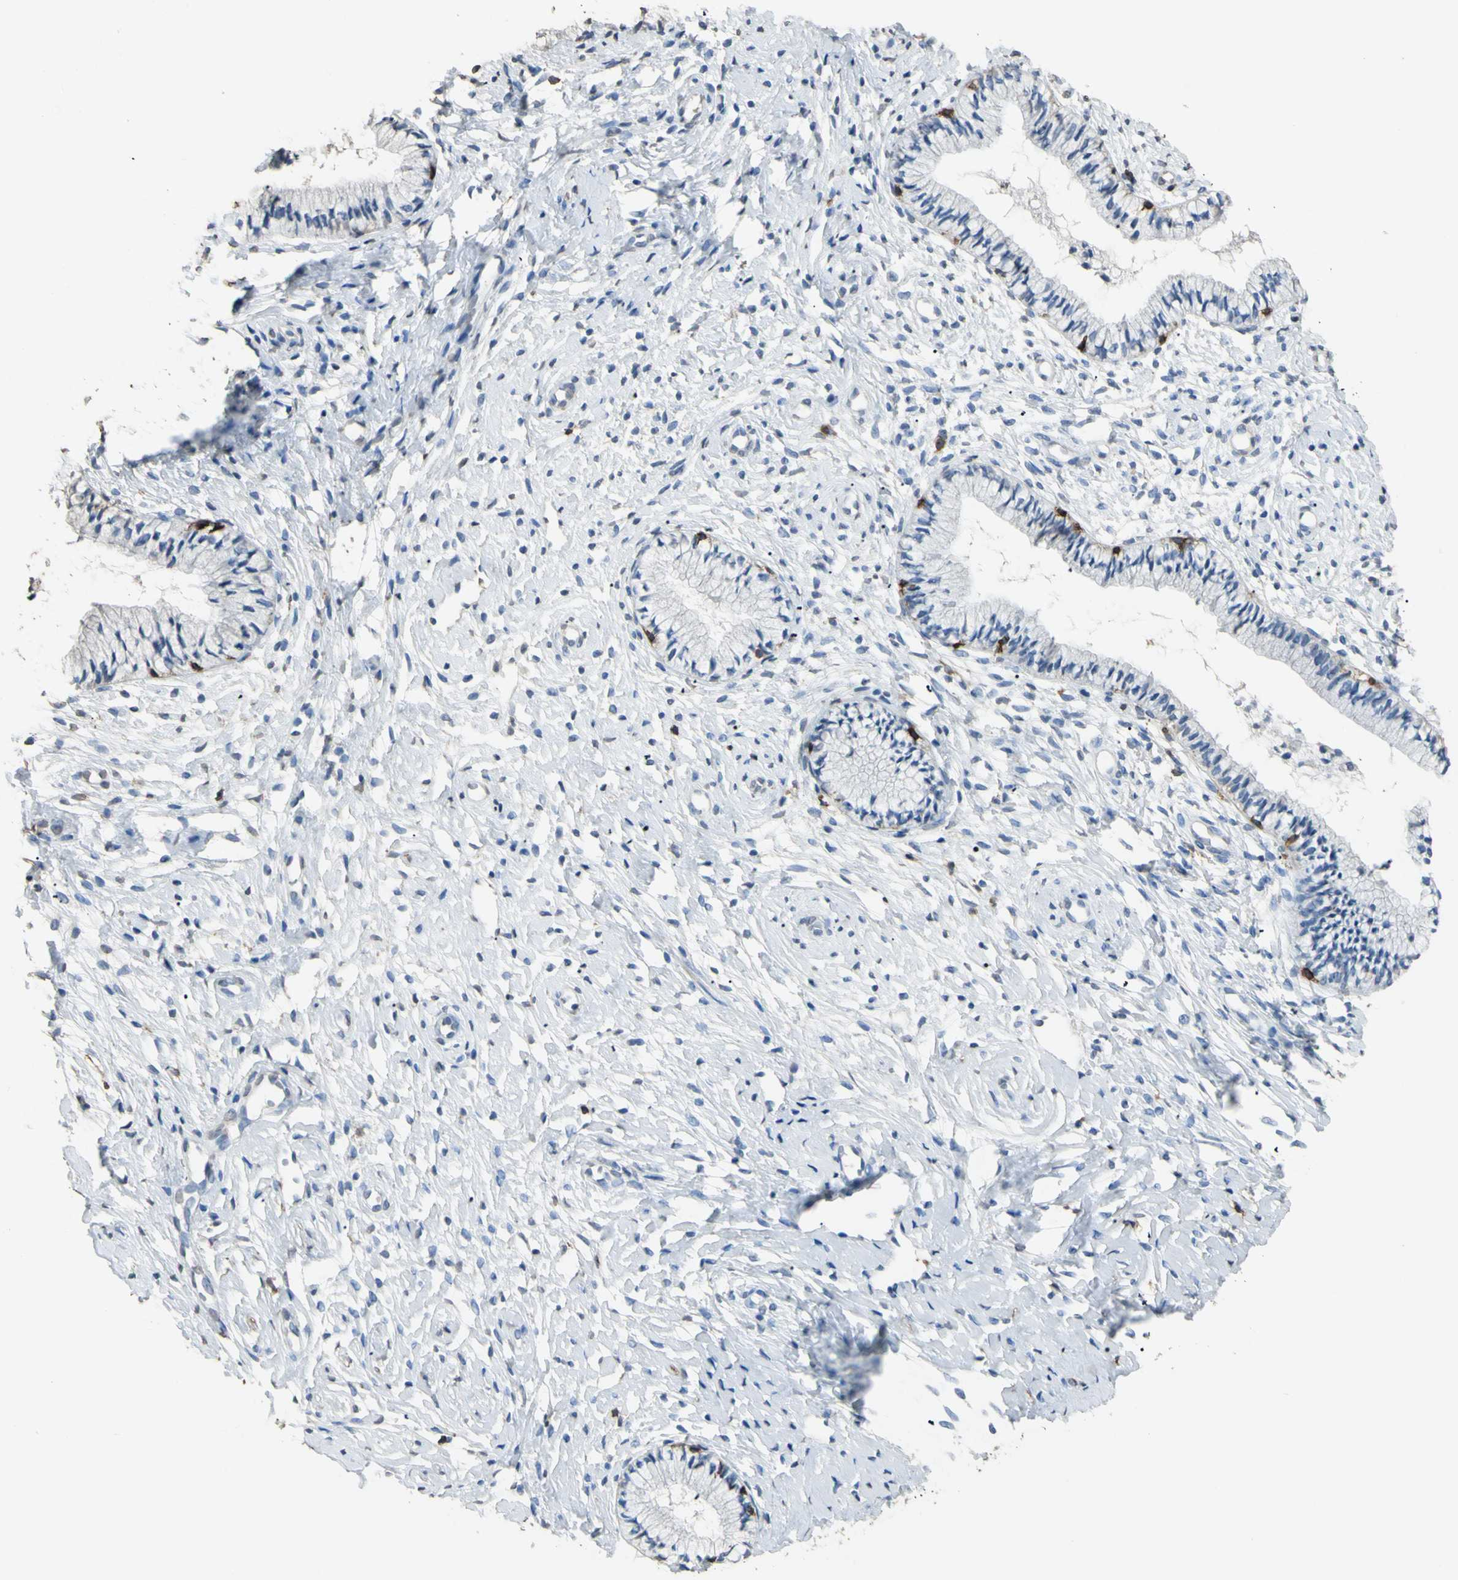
{"staining": {"intensity": "negative", "quantity": "none", "location": "none"}, "tissue": "cervix", "cell_type": "Glandular cells", "image_type": "normal", "snomed": [{"axis": "morphology", "description": "Normal tissue, NOS"}, {"axis": "topography", "description": "Cervix"}], "caption": "Immunohistochemistry (IHC) histopathology image of normal cervix: cervix stained with DAB exhibits no significant protein positivity in glandular cells.", "gene": "PSTPIP1", "patient": {"sex": "female", "age": 46}}